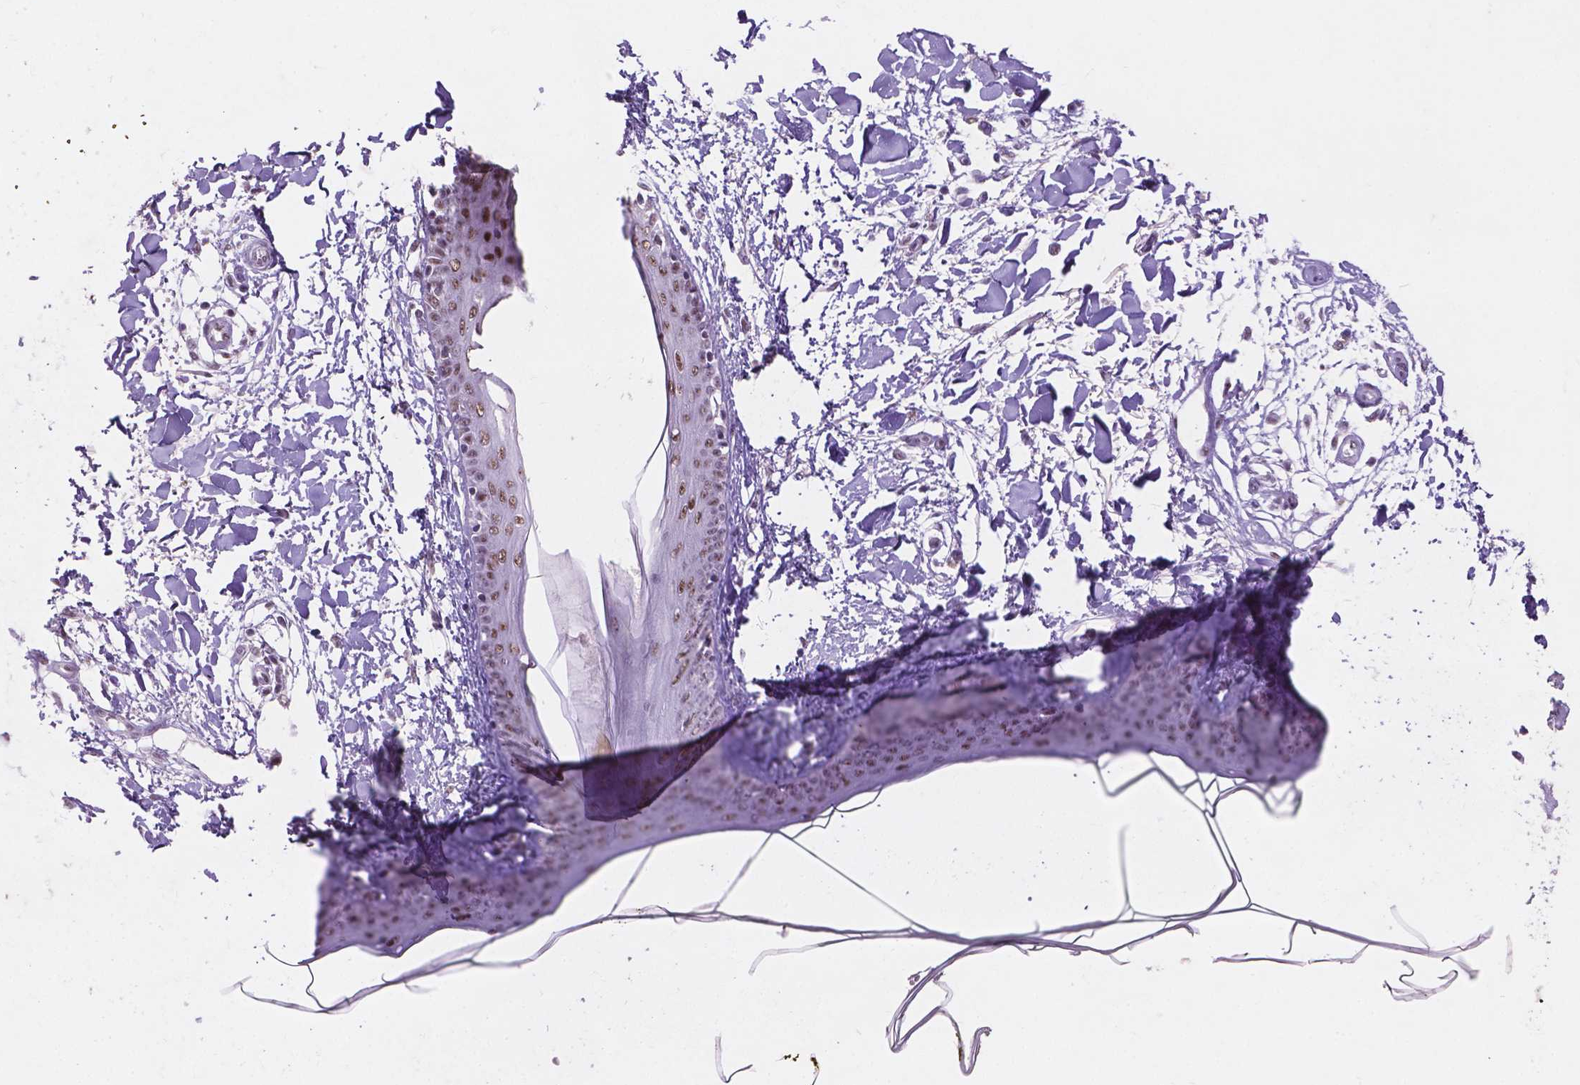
{"staining": {"intensity": "negative", "quantity": "none", "location": "none"}, "tissue": "skin", "cell_type": "Fibroblasts", "image_type": "normal", "snomed": [{"axis": "morphology", "description": "Normal tissue, NOS"}, {"axis": "topography", "description": "Skin"}], "caption": "Human skin stained for a protein using immunohistochemistry exhibits no positivity in fibroblasts.", "gene": "COIL", "patient": {"sex": "female", "age": 34}}